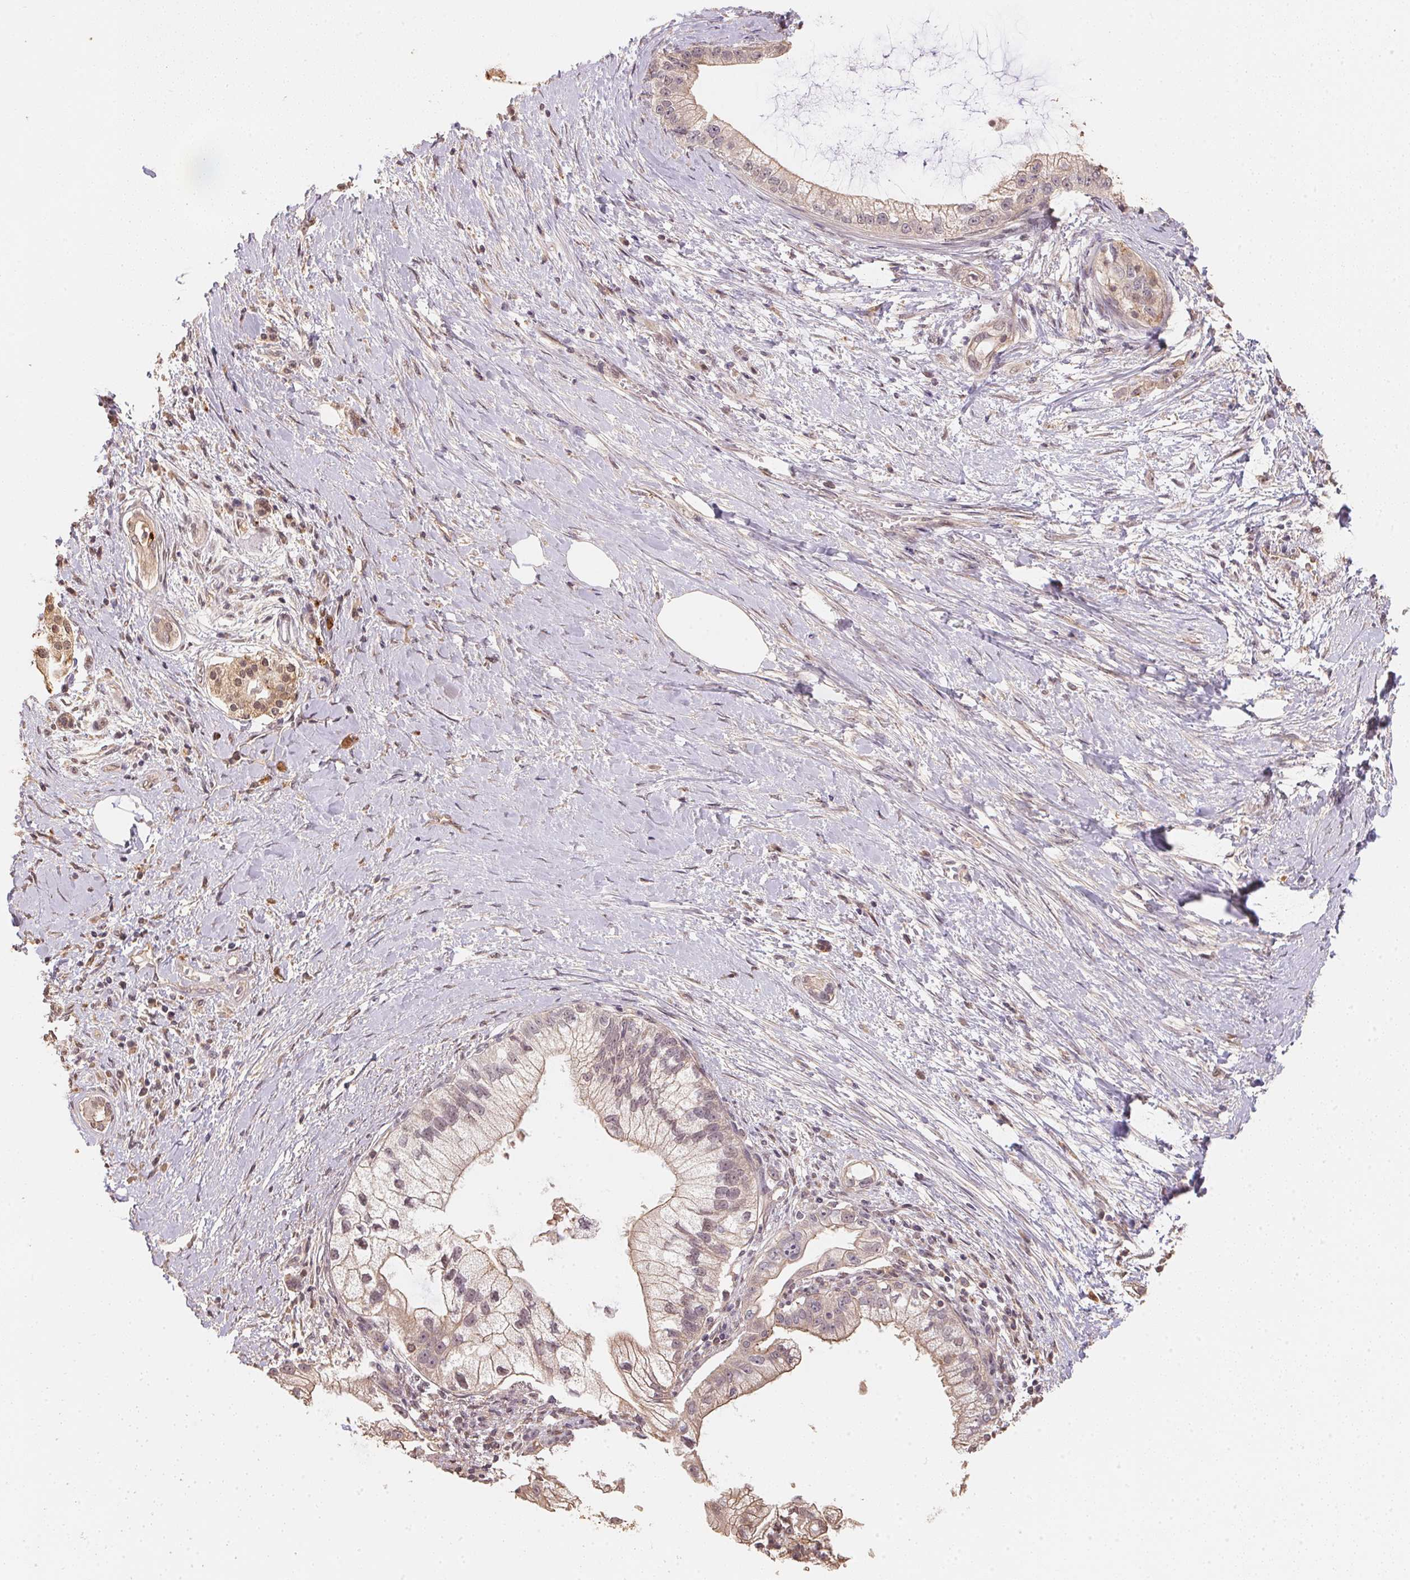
{"staining": {"intensity": "weak", "quantity": "<25%", "location": "cytoplasmic/membranous"}, "tissue": "pancreatic cancer", "cell_type": "Tumor cells", "image_type": "cancer", "snomed": [{"axis": "morphology", "description": "Adenocarcinoma, NOS"}, {"axis": "topography", "description": "Pancreas"}], "caption": "This is an IHC image of pancreatic cancer (adenocarcinoma). There is no expression in tumor cells.", "gene": "TMEM222", "patient": {"sex": "male", "age": 70}}